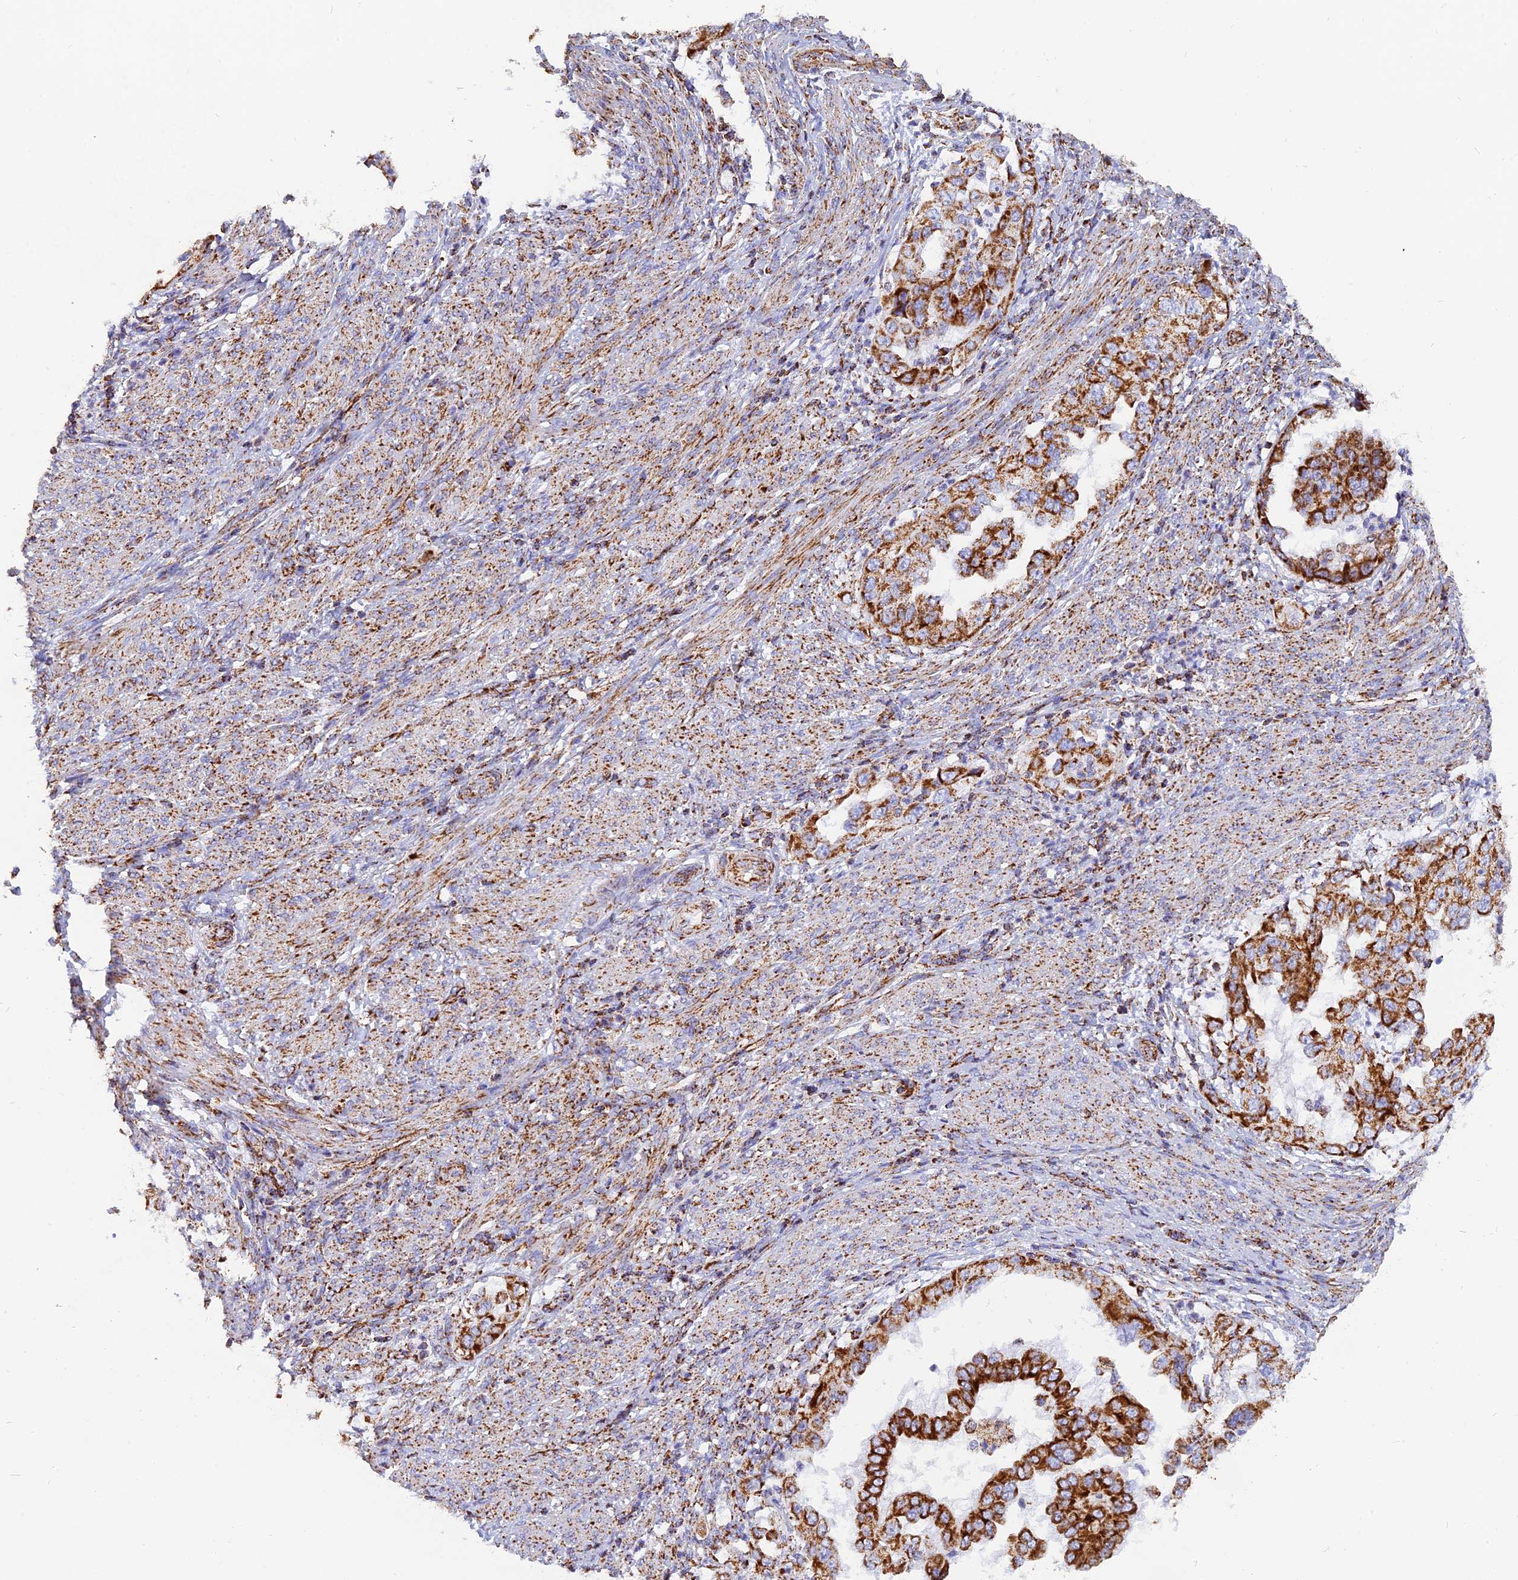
{"staining": {"intensity": "strong", "quantity": ">75%", "location": "cytoplasmic/membranous"}, "tissue": "endometrial cancer", "cell_type": "Tumor cells", "image_type": "cancer", "snomed": [{"axis": "morphology", "description": "Adenocarcinoma, NOS"}, {"axis": "topography", "description": "Endometrium"}], "caption": "Endometrial cancer stained for a protein (brown) demonstrates strong cytoplasmic/membranous positive staining in about >75% of tumor cells.", "gene": "NDUFB6", "patient": {"sex": "female", "age": 85}}